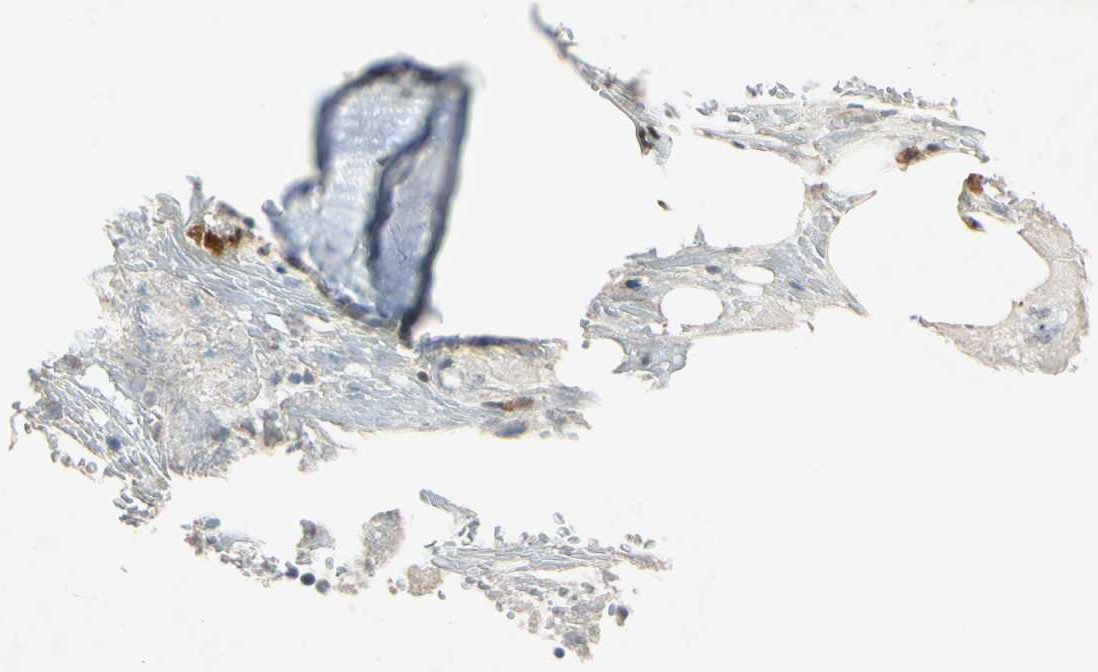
{"staining": {"intensity": "weak", "quantity": "<25%", "location": "cytoplasmic/membranous"}, "tissue": "bone marrow", "cell_type": "Hematopoietic cells", "image_type": "normal", "snomed": [{"axis": "morphology", "description": "Normal tissue, NOS"}, {"axis": "topography", "description": "Bone marrow"}], "caption": "Hematopoietic cells are negative for protein expression in benign human bone marrow. The staining is performed using DAB brown chromogen with nuclei counter-stained in using hematoxylin.", "gene": "HSPA1B", "patient": {"sex": "female", "age": 73}}